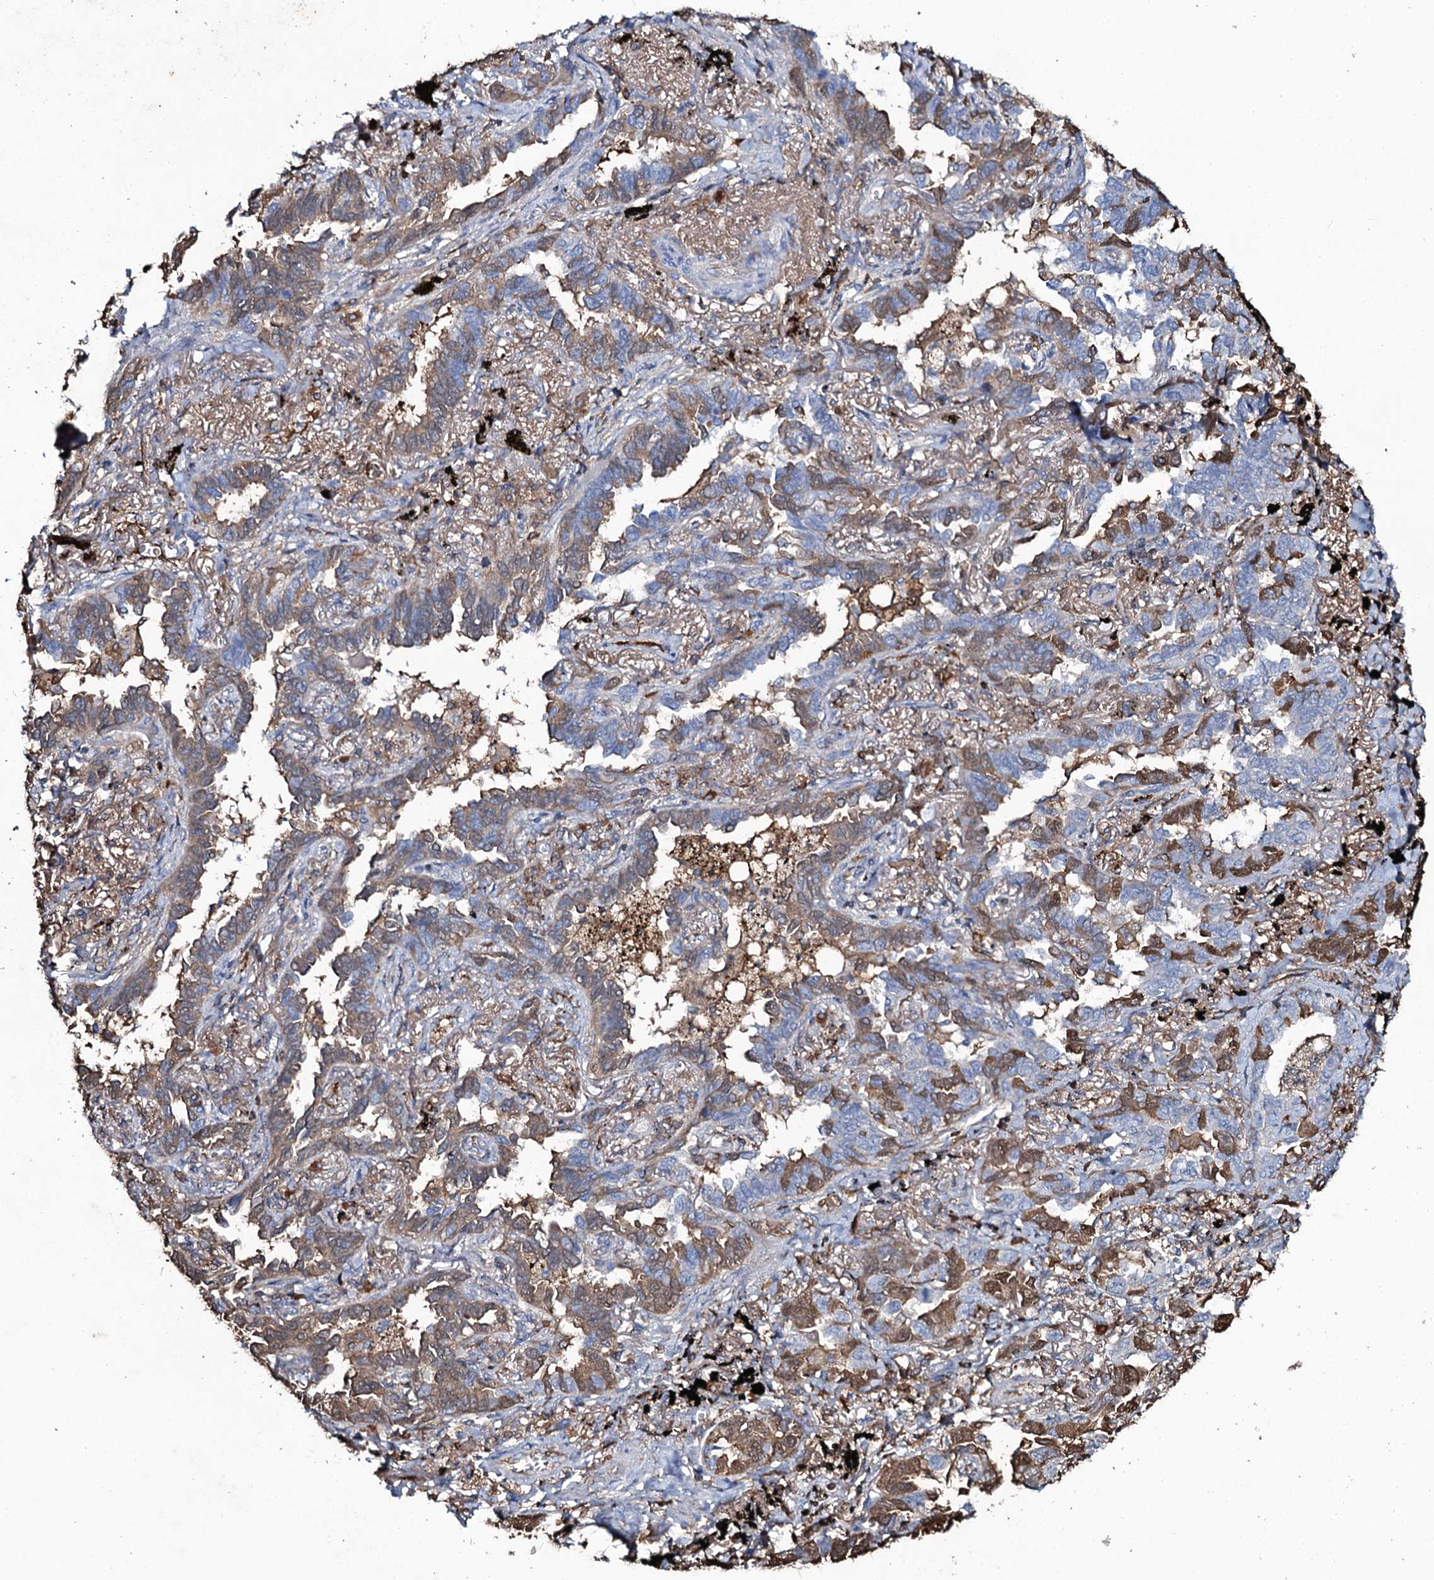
{"staining": {"intensity": "moderate", "quantity": "25%-75%", "location": "cytoplasmic/membranous"}, "tissue": "lung cancer", "cell_type": "Tumor cells", "image_type": "cancer", "snomed": [{"axis": "morphology", "description": "Adenocarcinoma, NOS"}, {"axis": "topography", "description": "Lung"}], "caption": "This photomicrograph exhibits immunohistochemistry staining of human adenocarcinoma (lung), with medium moderate cytoplasmic/membranous staining in approximately 25%-75% of tumor cells.", "gene": "EDN1", "patient": {"sex": "male", "age": 67}}